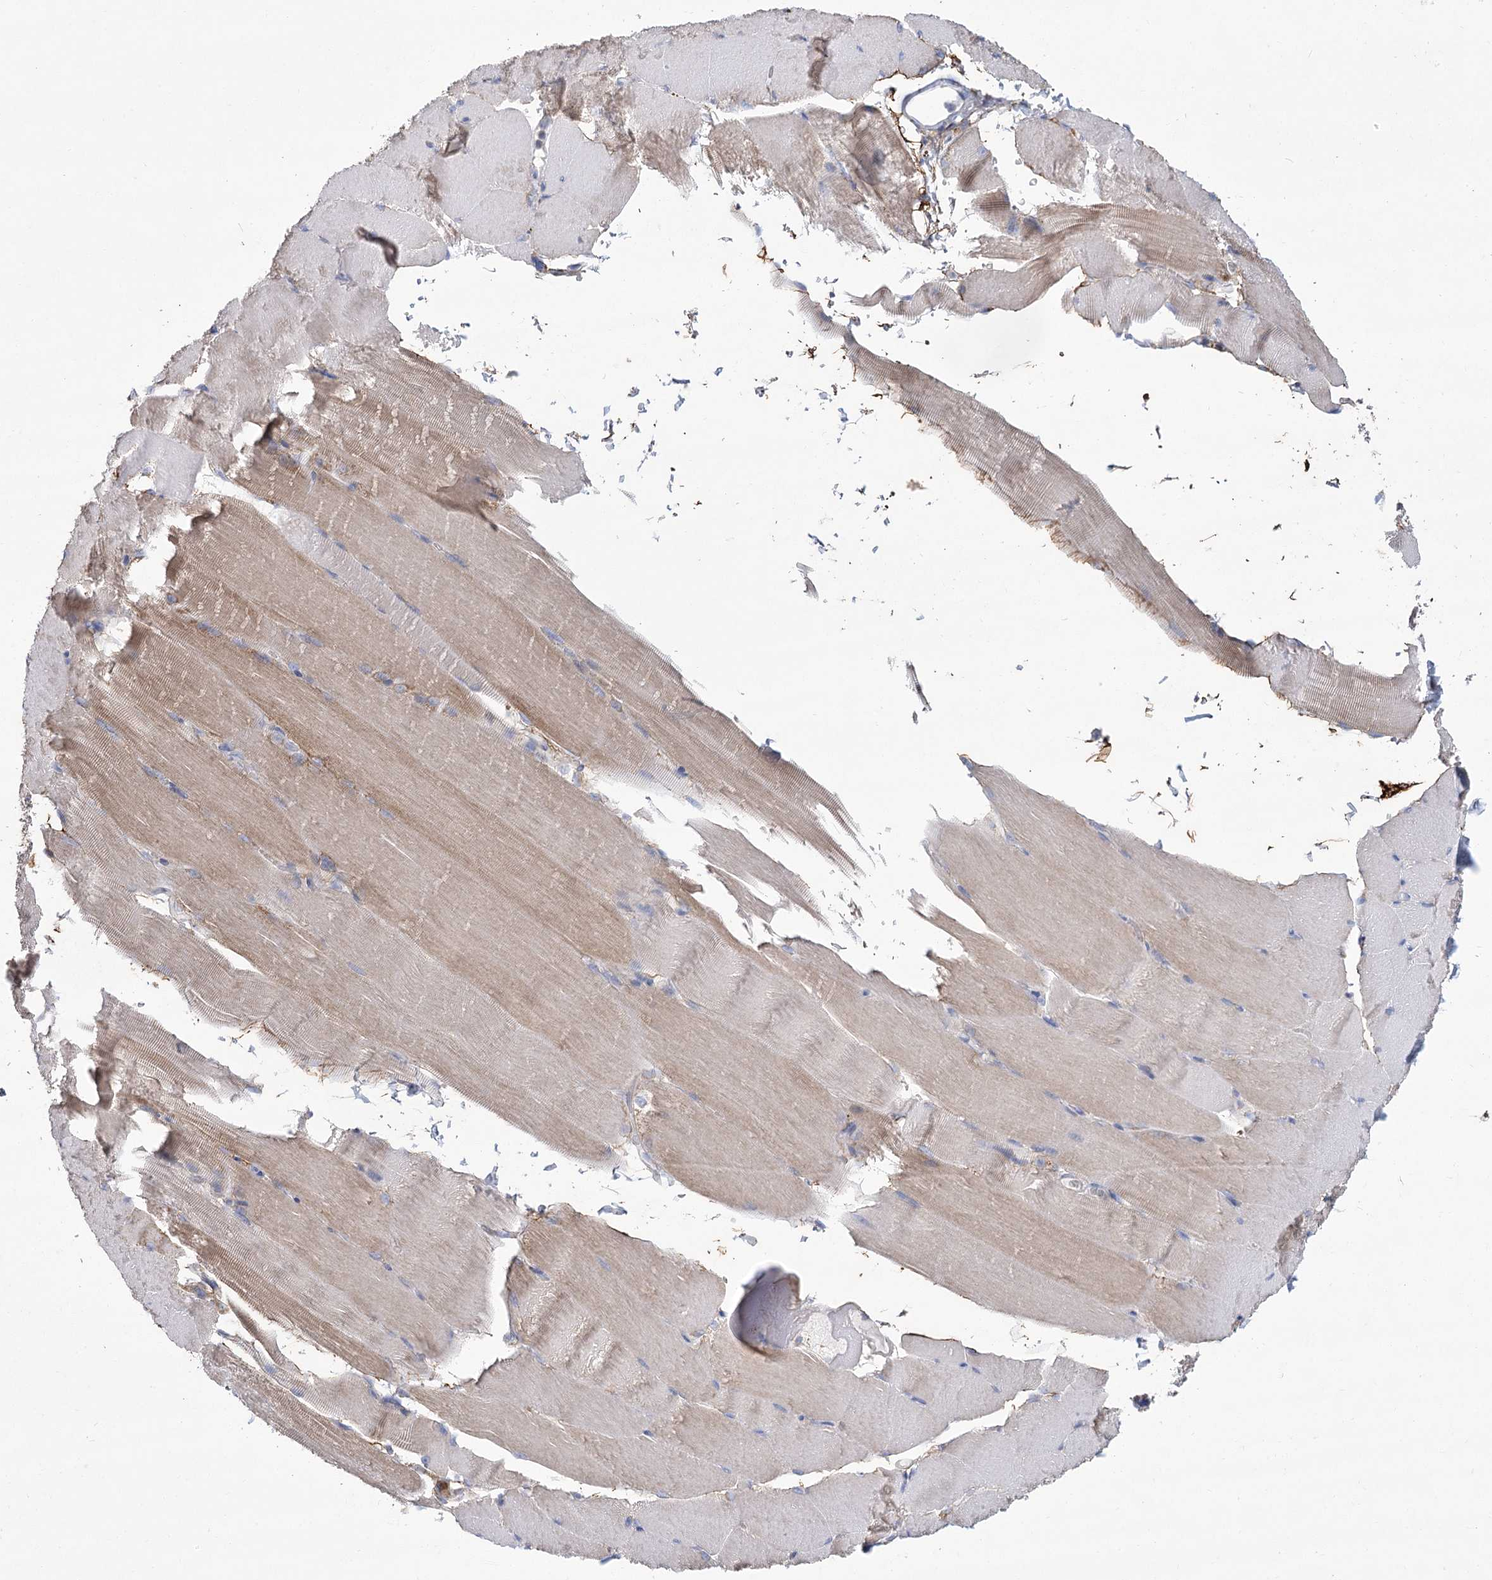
{"staining": {"intensity": "weak", "quantity": "<25%", "location": "cytoplasmic/membranous"}, "tissue": "skeletal muscle", "cell_type": "Myocytes", "image_type": "normal", "snomed": [{"axis": "morphology", "description": "Normal tissue, NOS"}, {"axis": "topography", "description": "Skeletal muscle"}, {"axis": "topography", "description": "Parathyroid gland"}], "caption": "Immunohistochemical staining of unremarkable human skeletal muscle demonstrates no significant positivity in myocytes.", "gene": "SNX7", "patient": {"sex": "female", "age": 37}}